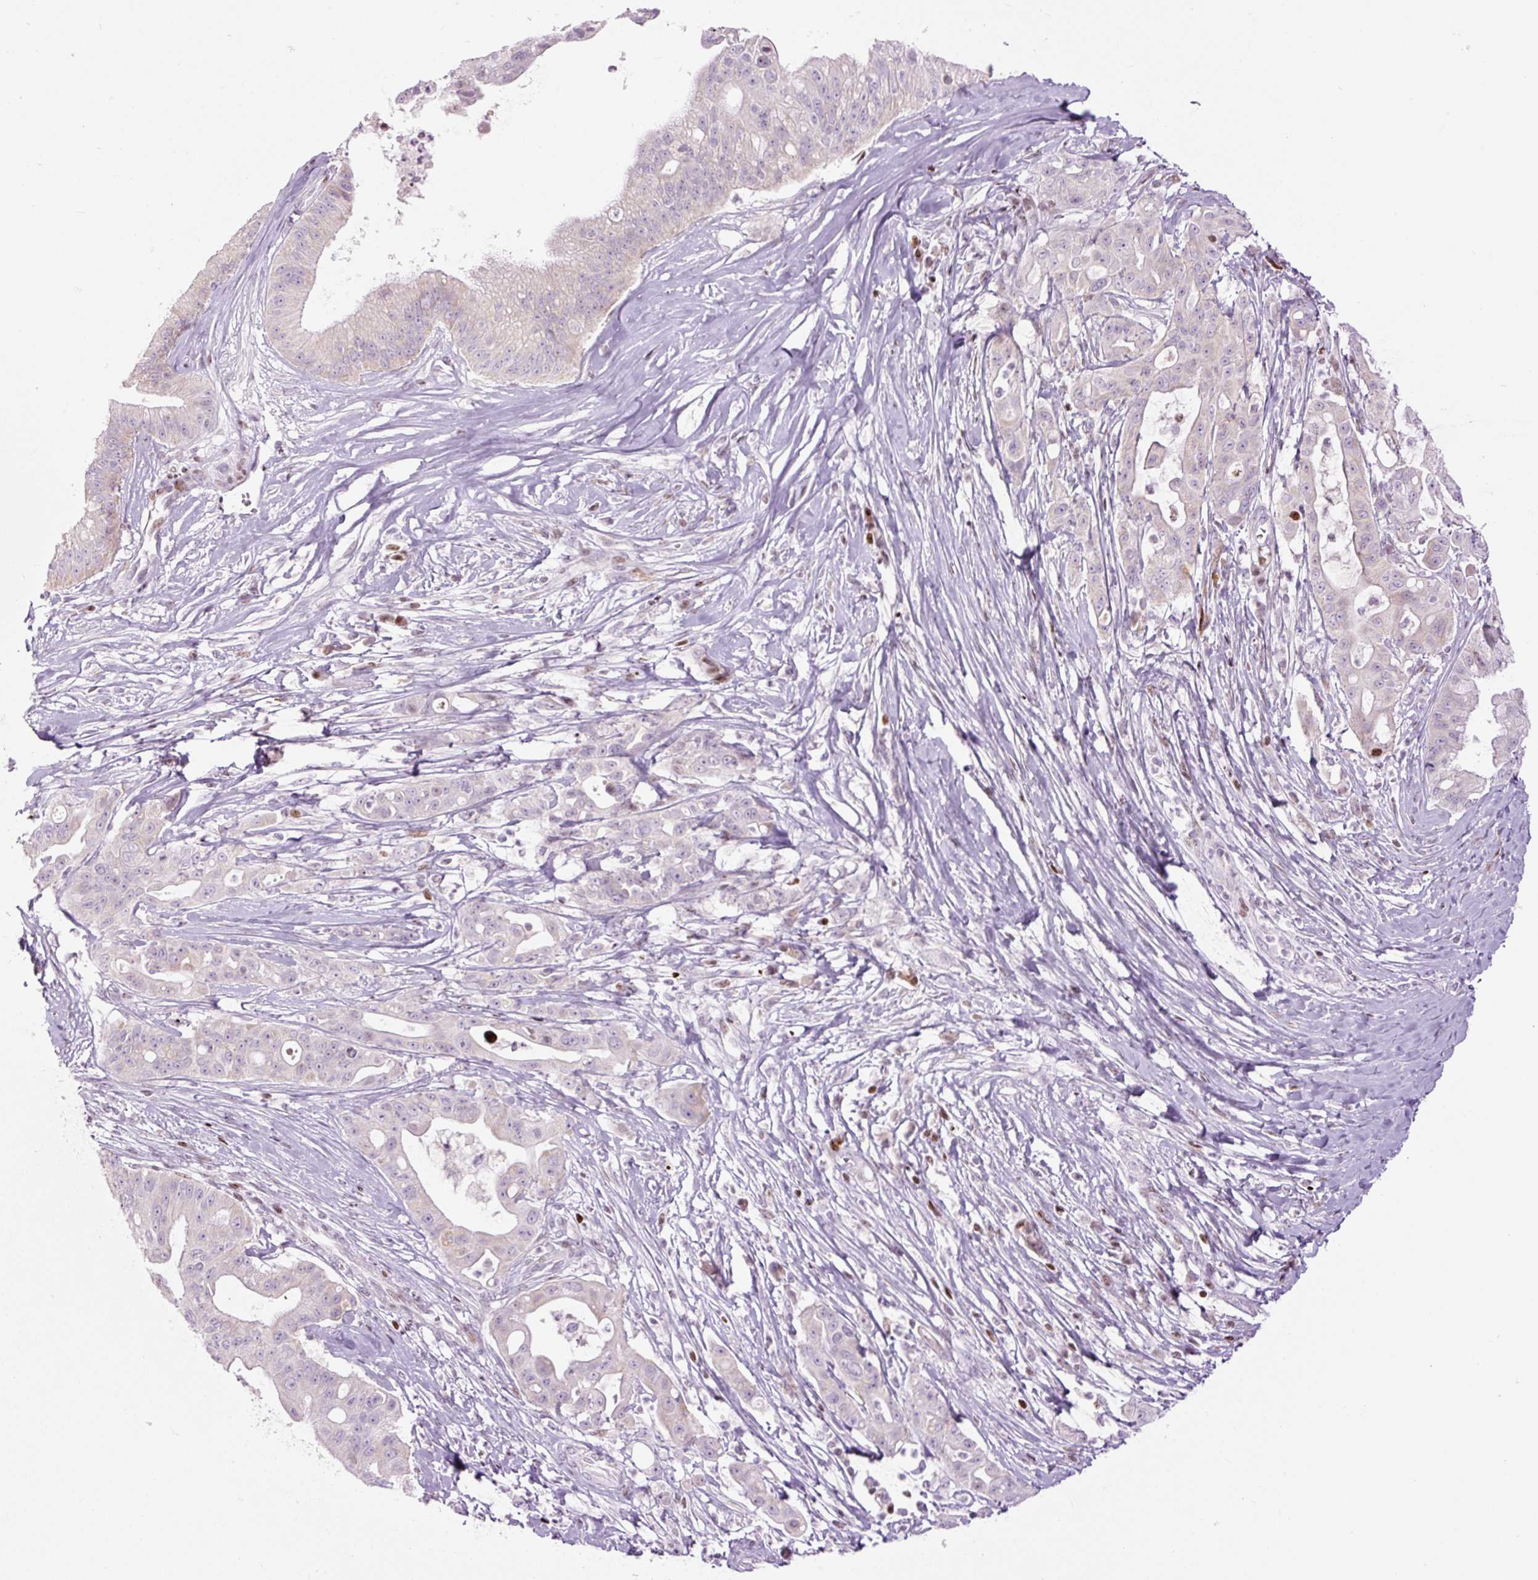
{"staining": {"intensity": "moderate", "quantity": "<25%", "location": "nuclear"}, "tissue": "ovarian cancer", "cell_type": "Tumor cells", "image_type": "cancer", "snomed": [{"axis": "morphology", "description": "Cystadenocarcinoma, mucinous, NOS"}, {"axis": "topography", "description": "Ovary"}], "caption": "About <25% of tumor cells in ovarian mucinous cystadenocarcinoma display moderate nuclear protein expression as visualized by brown immunohistochemical staining.", "gene": "TMEM177", "patient": {"sex": "female", "age": 70}}